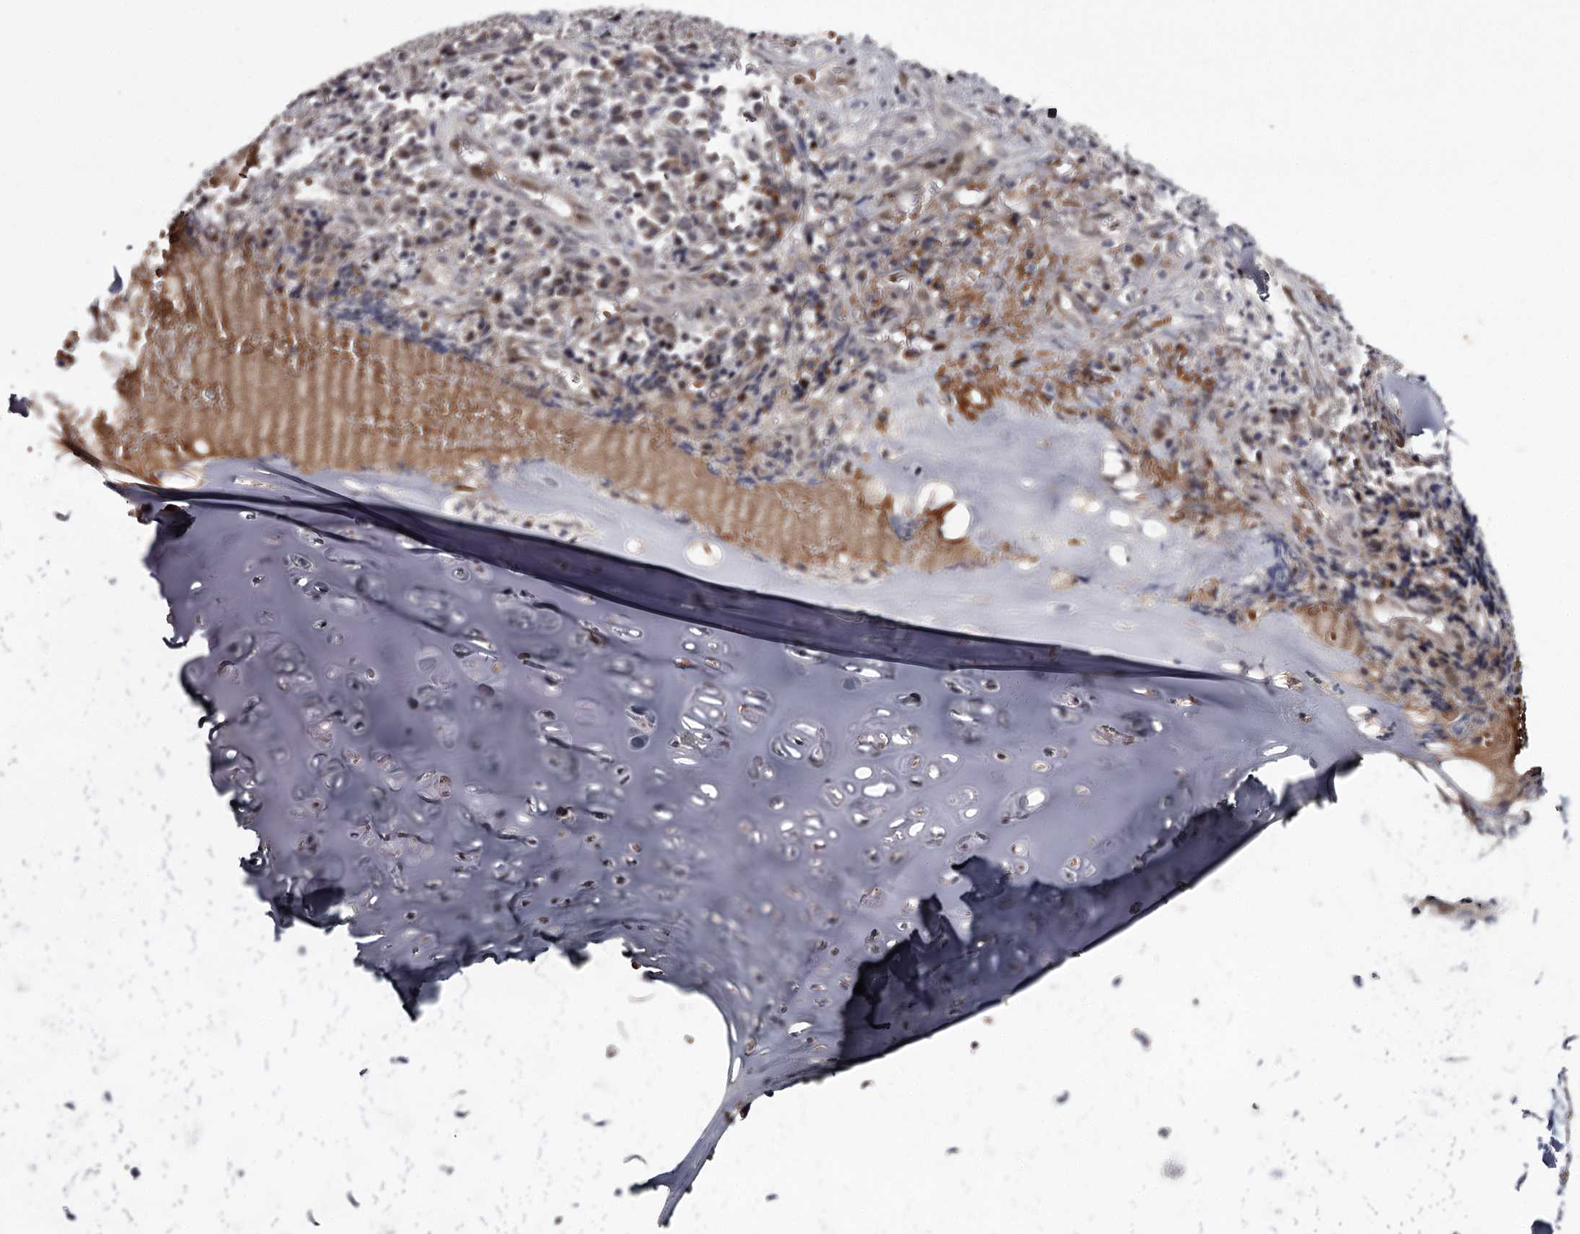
{"staining": {"intensity": "negative", "quantity": "none", "location": "none"}, "tissue": "adipose tissue", "cell_type": "Adipocytes", "image_type": "normal", "snomed": [{"axis": "morphology", "description": "Normal tissue, NOS"}, {"axis": "morphology", "description": "Basal cell carcinoma"}, {"axis": "topography", "description": "Cartilage tissue"}, {"axis": "topography", "description": "Nasopharynx"}, {"axis": "topography", "description": "Oral tissue"}], "caption": "IHC image of benign adipose tissue: human adipose tissue stained with DAB demonstrates no significant protein staining in adipocytes.", "gene": "RNF44", "patient": {"sex": "female", "age": 77}}